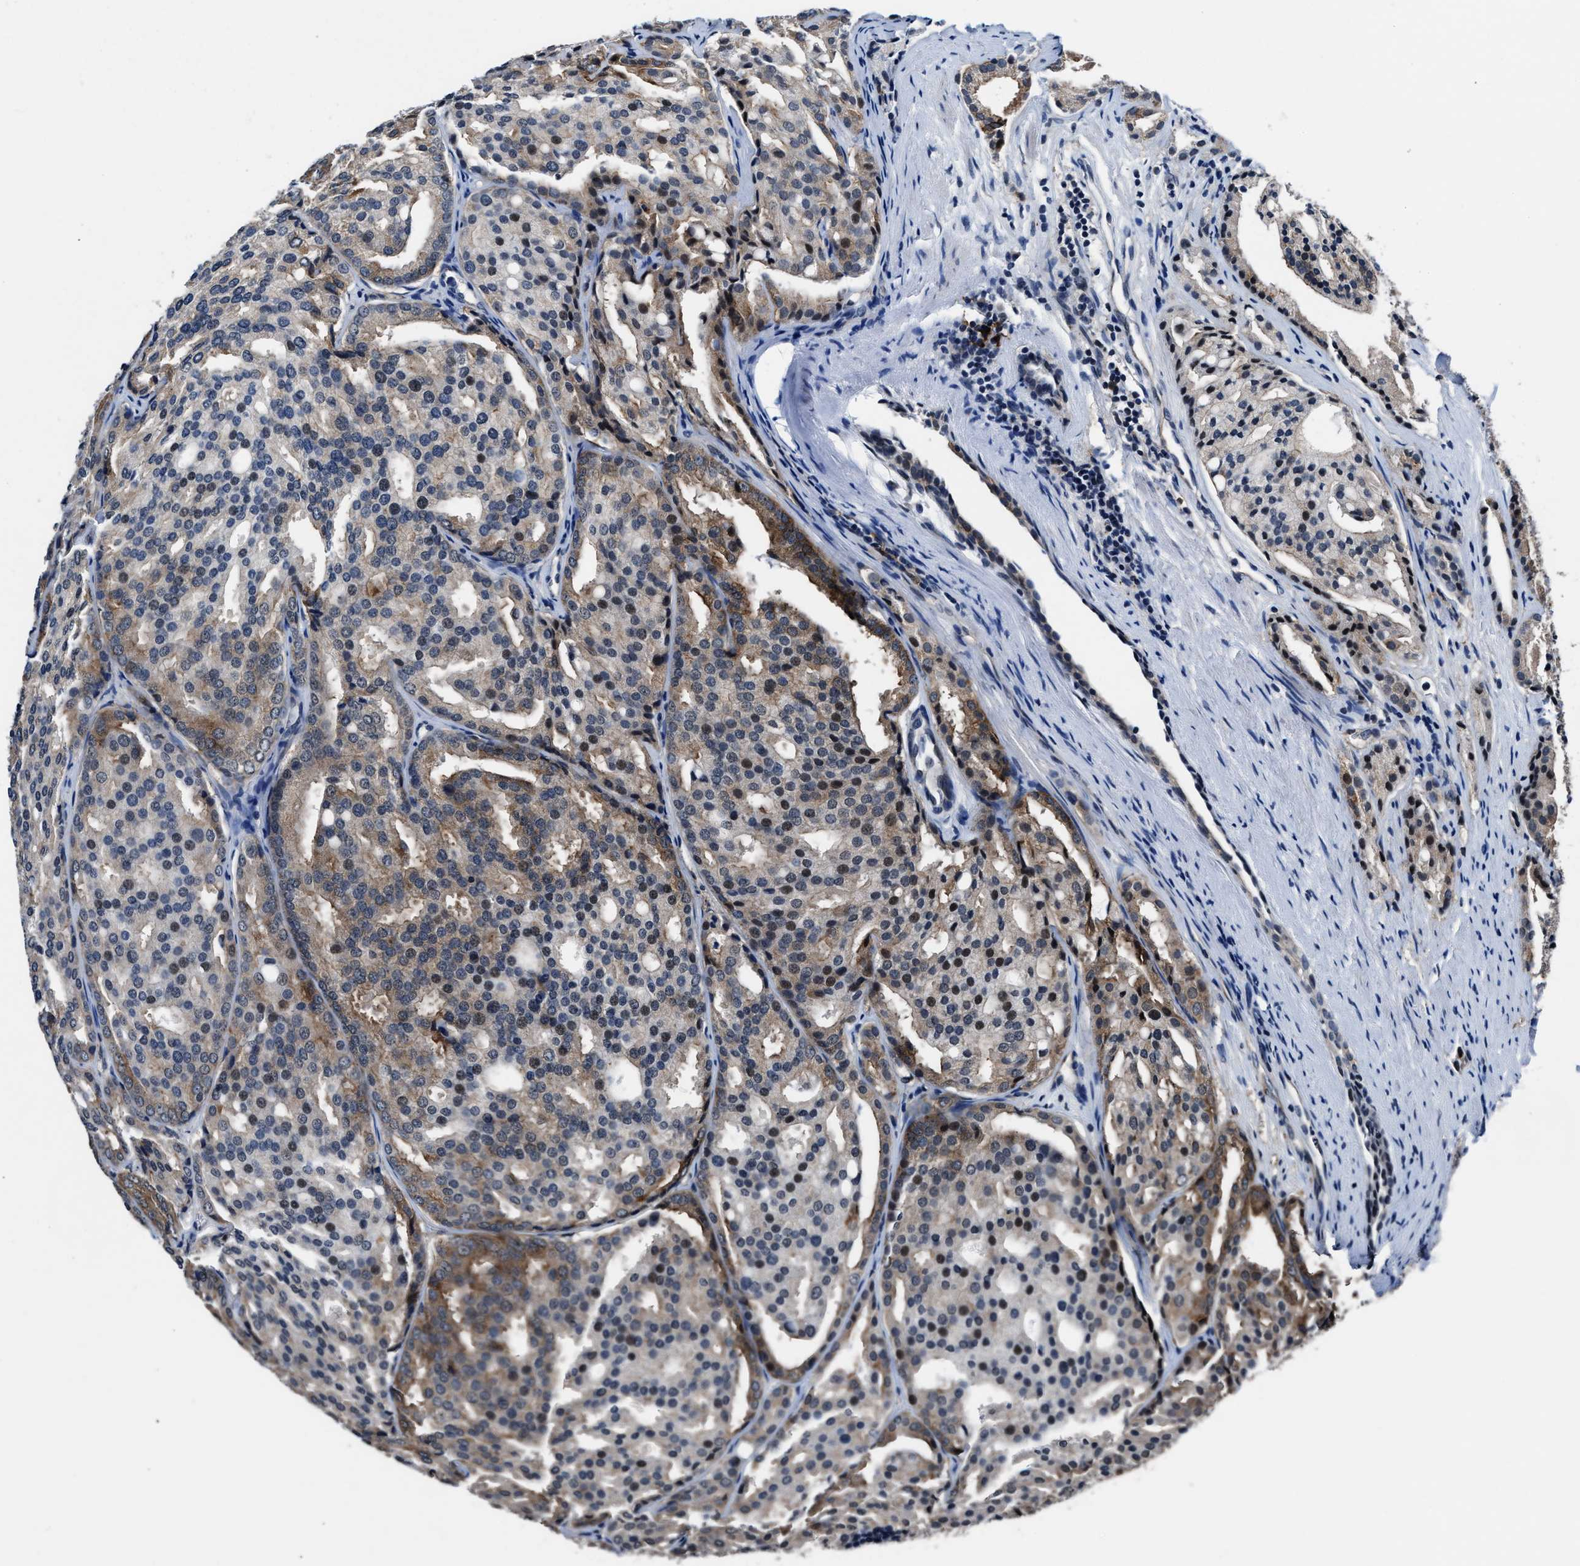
{"staining": {"intensity": "moderate", "quantity": "25%-75%", "location": "cytoplasmic/membranous,nuclear"}, "tissue": "prostate cancer", "cell_type": "Tumor cells", "image_type": "cancer", "snomed": [{"axis": "morphology", "description": "Adenocarcinoma, High grade"}, {"axis": "topography", "description": "Prostate"}], "caption": "Prostate high-grade adenocarcinoma tissue exhibits moderate cytoplasmic/membranous and nuclear positivity in about 25%-75% of tumor cells", "gene": "MARCKSL1", "patient": {"sex": "male", "age": 64}}